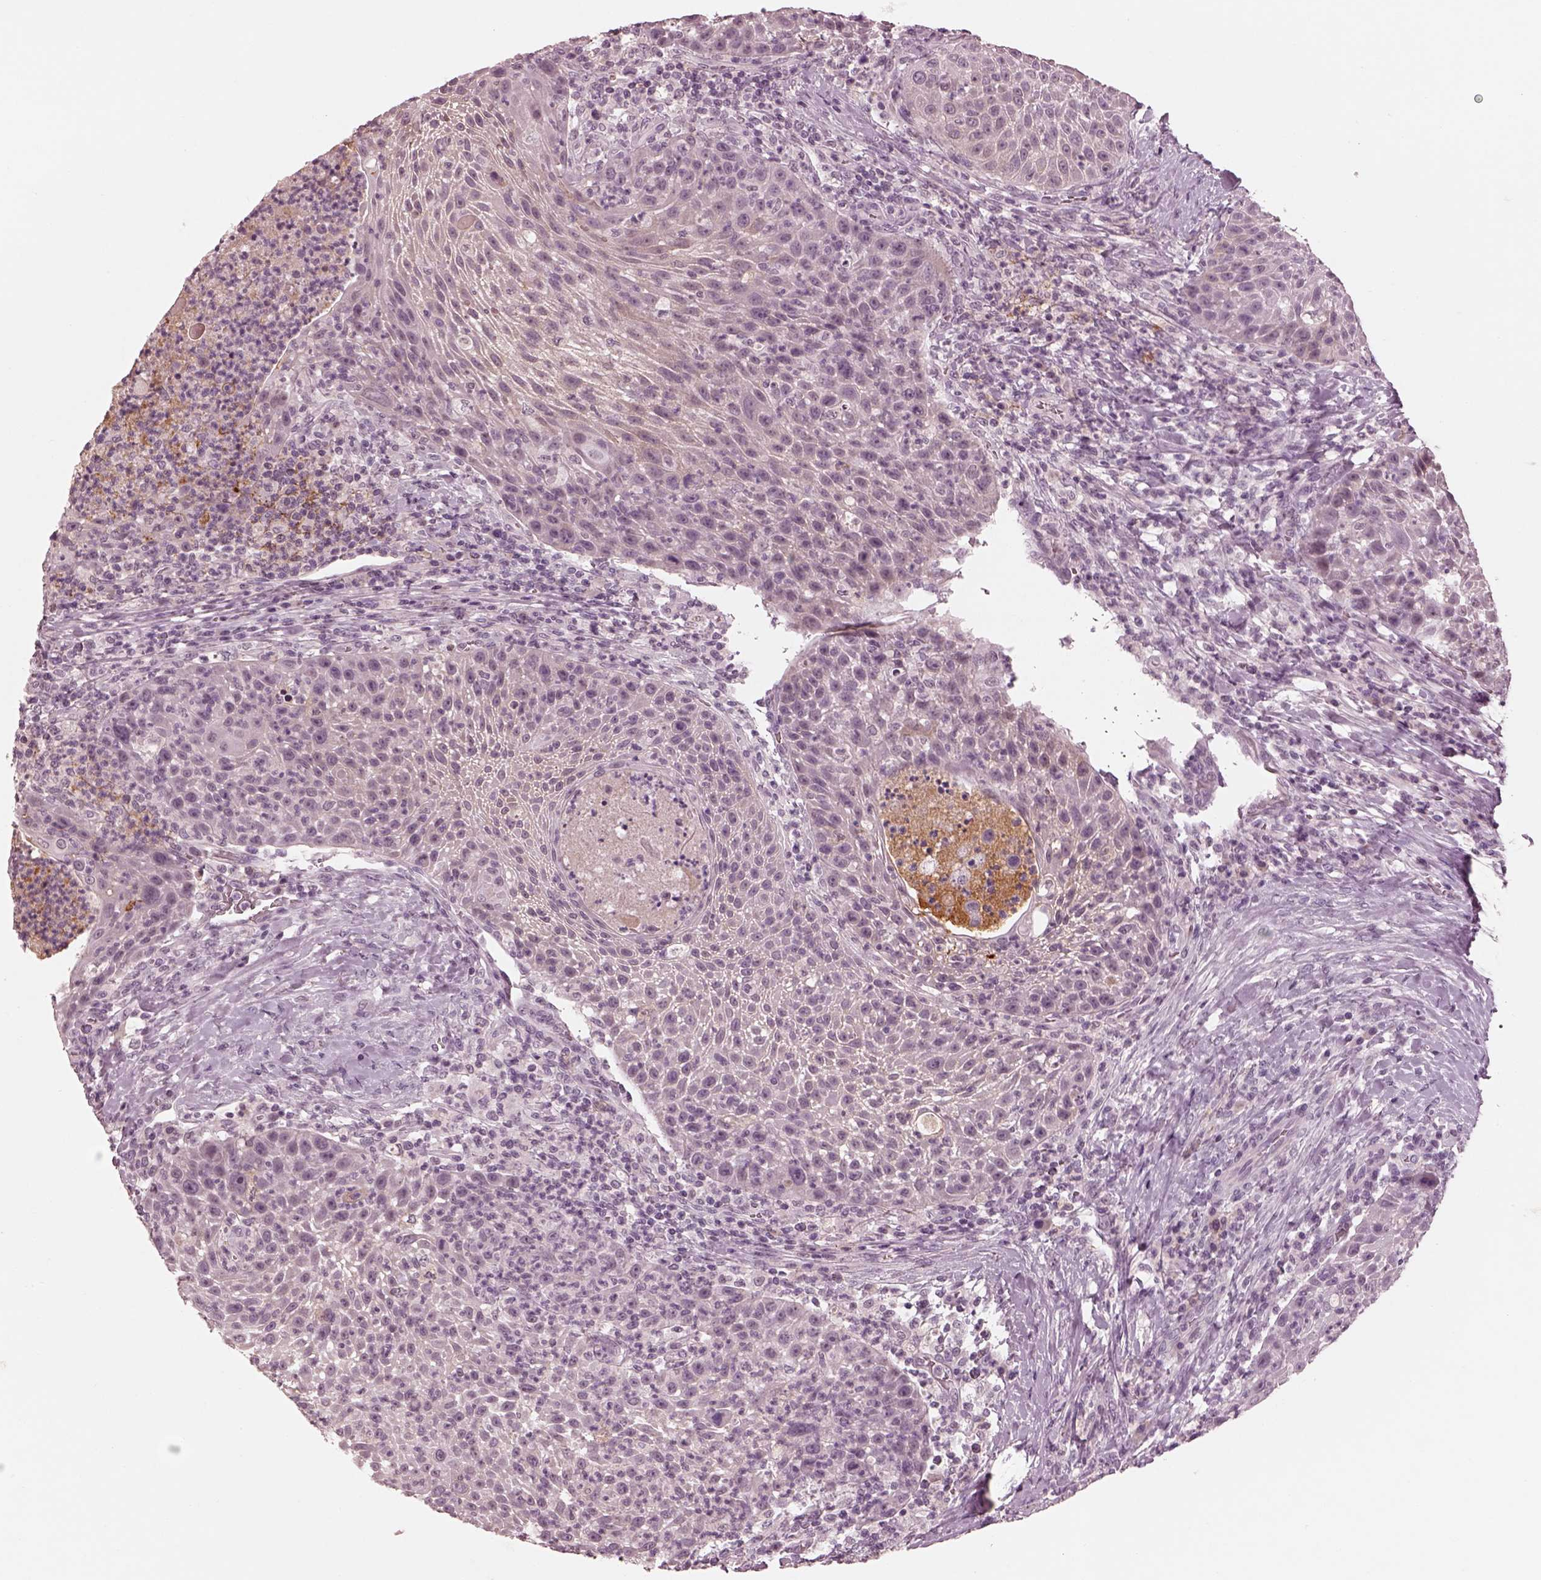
{"staining": {"intensity": "negative", "quantity": "none", "location": "none"}, "tissue": "head and neck cancer", "cell_type": "Tumor cells", "image_type": "cancer", "snomed": [{"axis": "morphology", "description": "Squamous cell carcinoma, NOS"}, {"axis": "topography", "description": "Head-Neck"}], "caption": "High magnification brightfield microscopy of head and neck squamous cell carcinoma stained with DAB (brown) and counterstained with hematoxylin (blue): tumor cells show no significant positivity.", "gene": "KCNA2", "patient": {"sex": "male", "age": 69}}